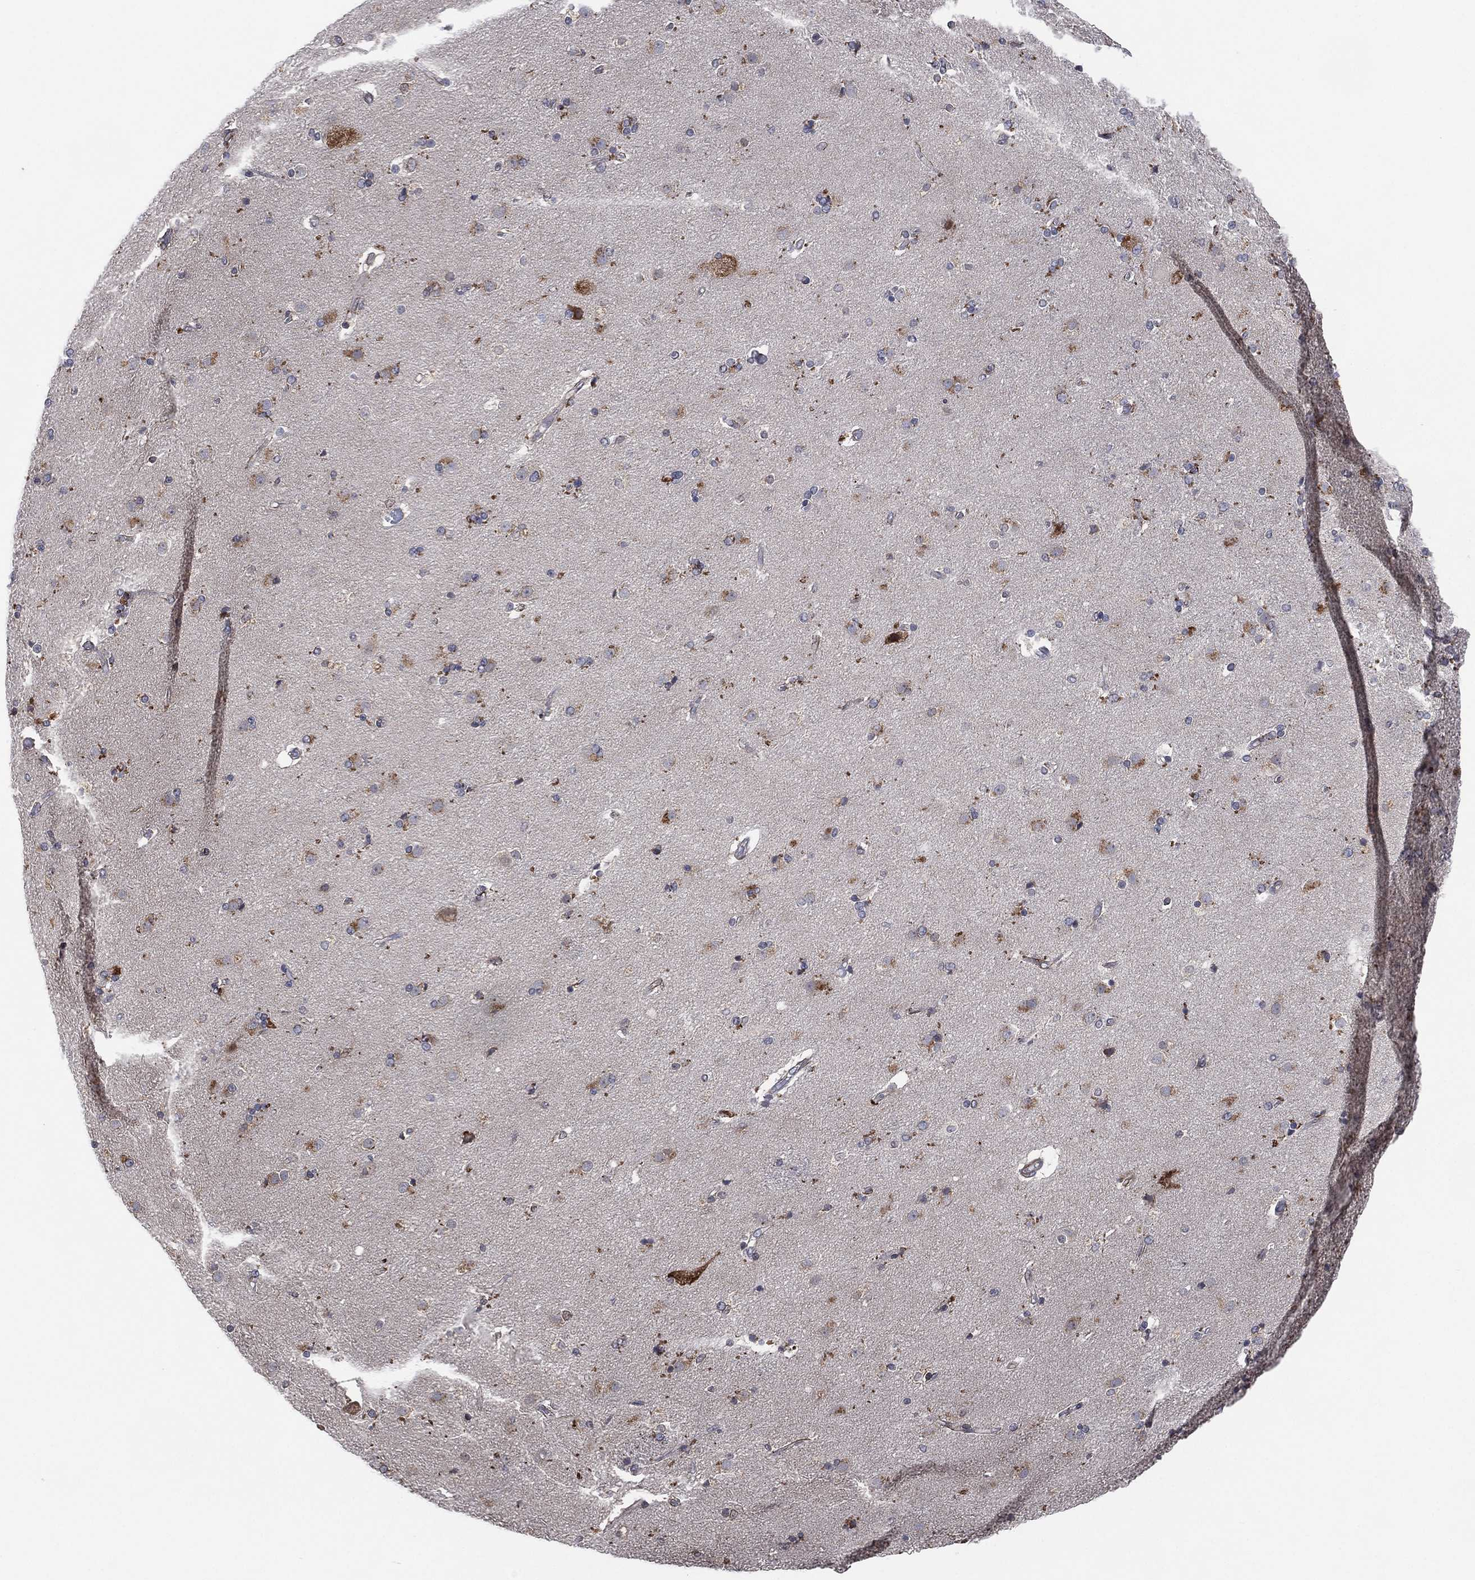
{"staining": {"intensity": "negative", "quantity": "none", "location": "none"}, "tissue": "caudate", "cell_type": "Glial cells", "image_type": "normal", "snomed": [{"axis": "morphology", "description": "Normal tissue, NOS"}, {"axis": "topography", "description": "Lateral ventricle wall"}], "caption": "High power microscopy image of an IHC histopathology image of normal caudate, revealing no significant expression in glial cells.", "gene": "FAM104A", "patient": {"sex": "male", "age": 54}}